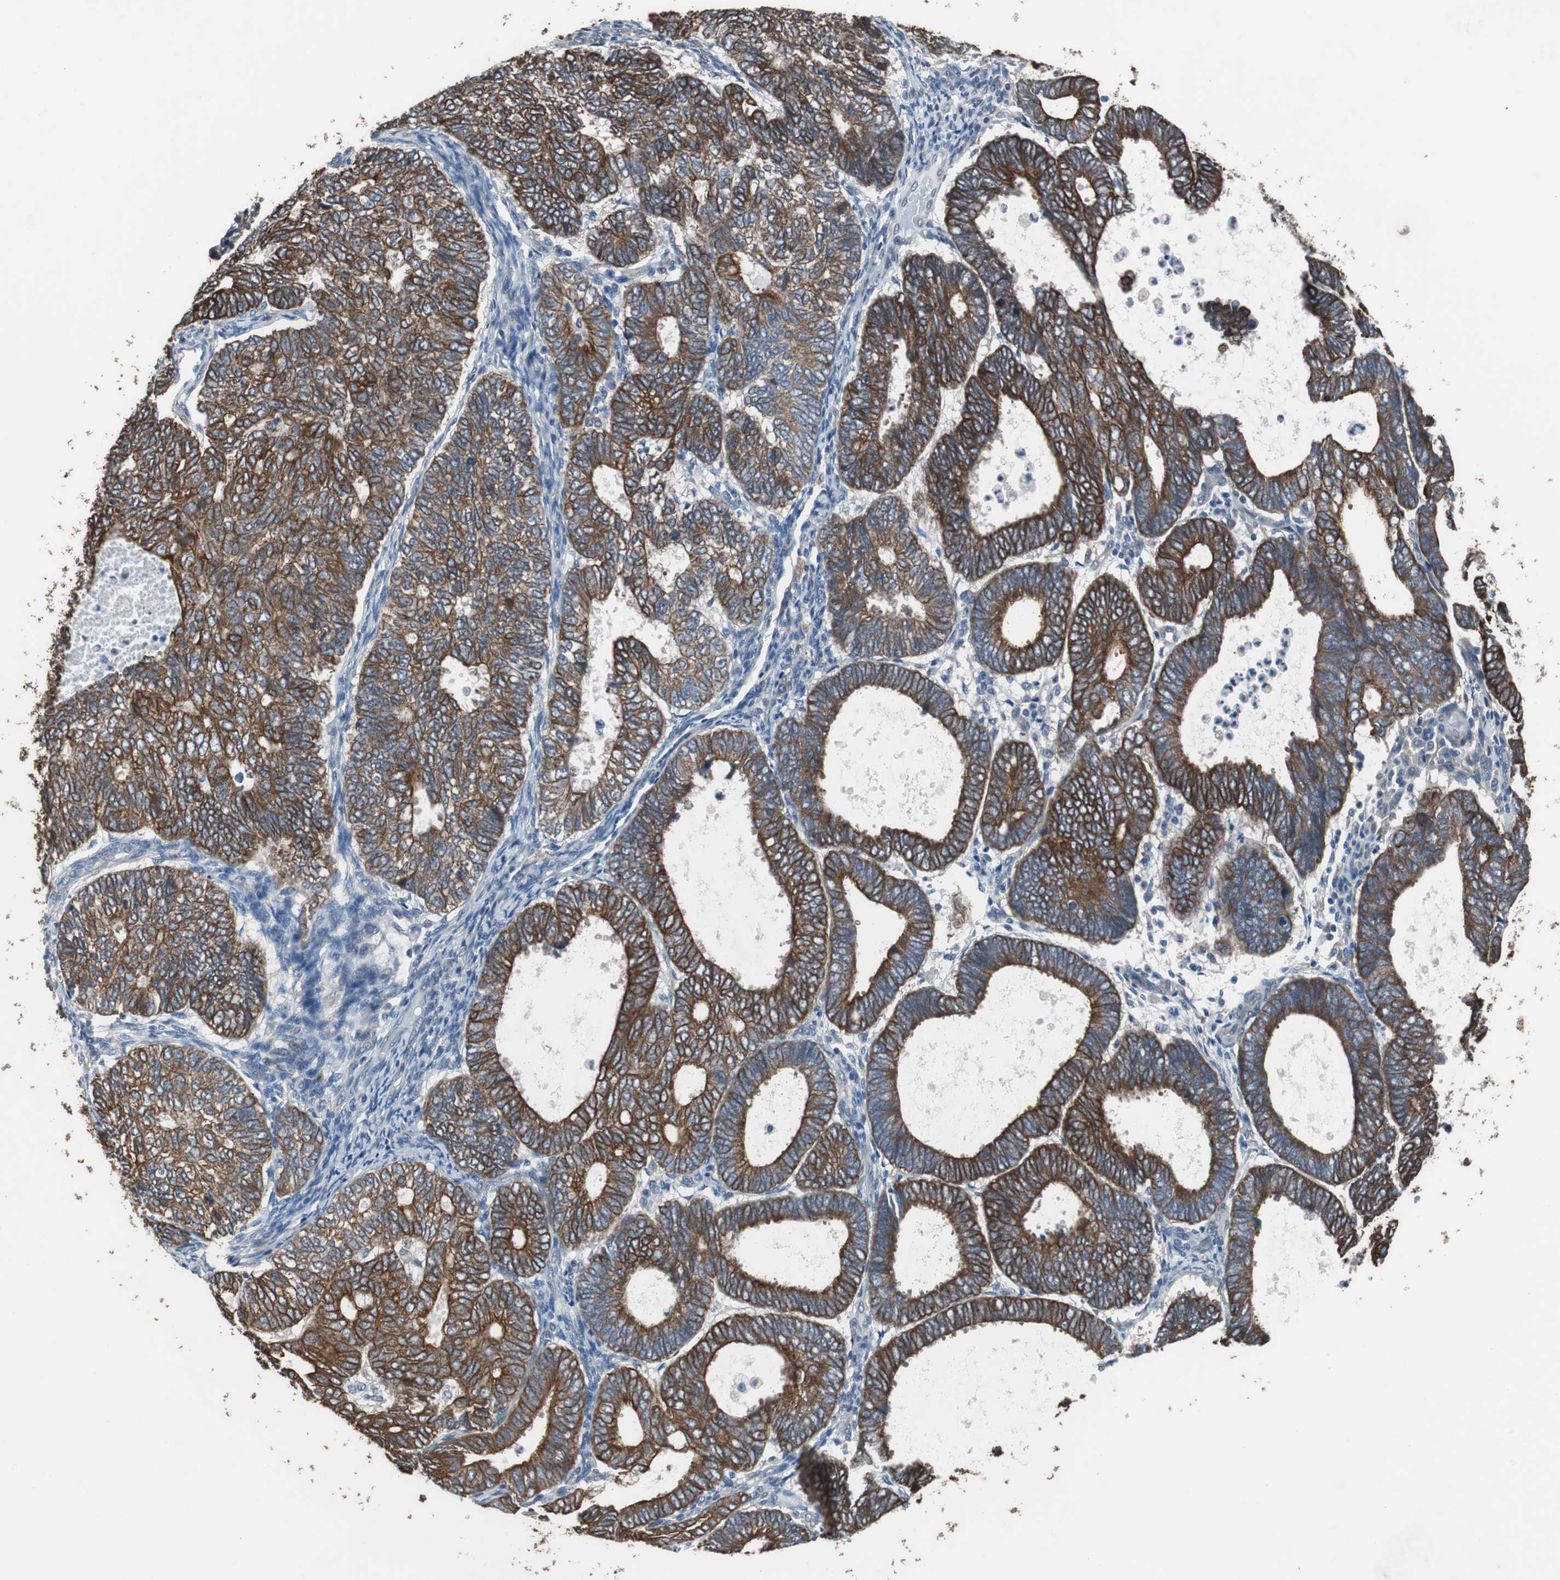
{"staining": {"intensity": "strong", "quantity": ">75%", "location": "cytoplasmic/membranous"}, "tissue": "endometrial cancer", "cell_type": "Tumor cells", "image_type": "cancer", "snomed": [{"axis": "morphology", "description": "Adenocarcinoma, NOS"}, {"axis": "topography", "description": "Uterus"}], "caption": "Protein staining of endometrial adenocarcinoma tissue demonstrates strong cytoplasmic/membranous positivity in approximately >75% of tumor cells.", "gene": "USP10", "patient": {"sex": "female", "age": 60}}